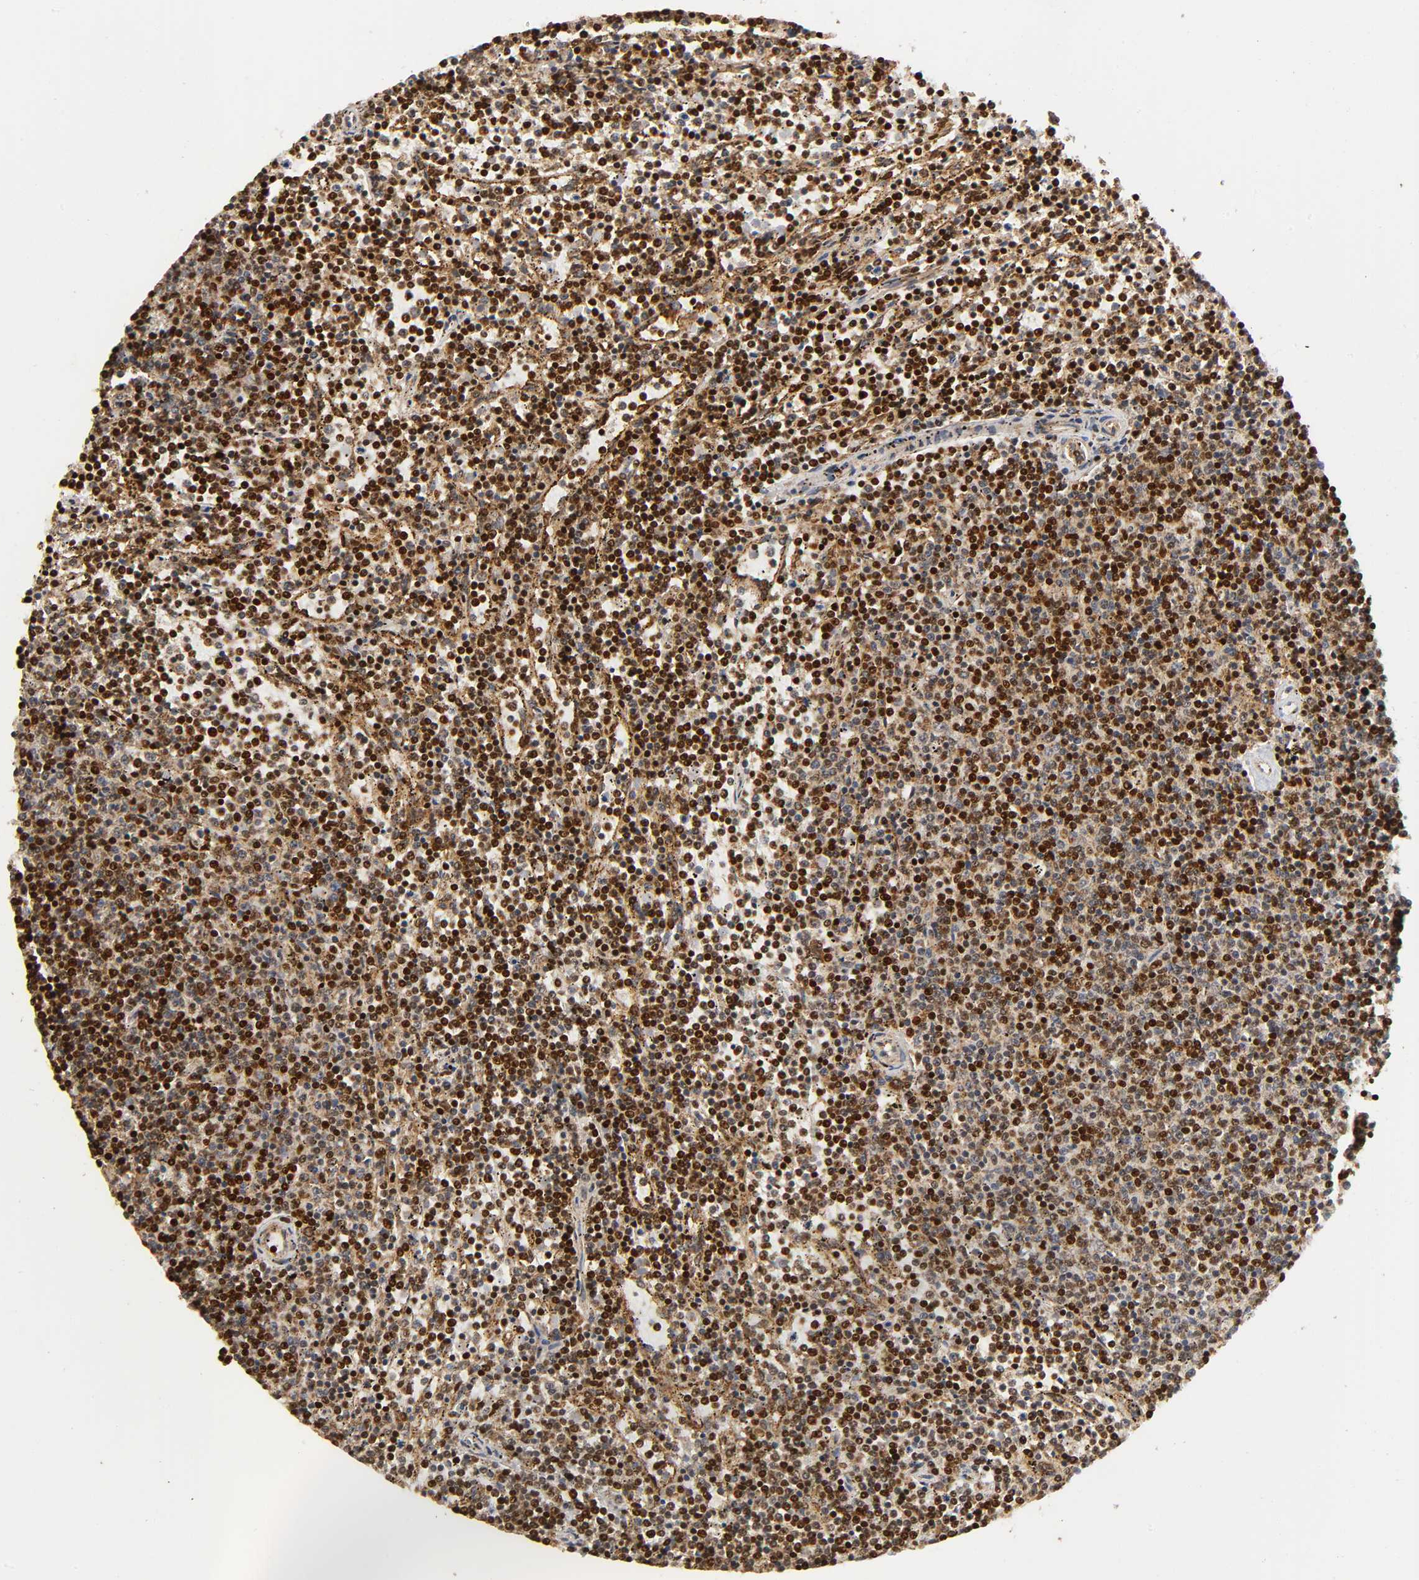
{"staining": {"intensity": "strong", "quantity": ">75%", "location": "nuclear"}, "tissue": "lymphoma", "cell_type": "Tumor cells", "image_type": "cancer", "snomed": [{"axis": "morphology", "description": "Malignant lymphoma, non-Hodgkin's type, Low grade"}, {"axis": "topography", "description": "Spleen"}], "caption": "High-magnification brightfield microscopy of low-grade malignant lymphoma, non-Hodgkin's type stained with DAB (brown) and counterstained with hematoxylin (blue). tumor cells exhibit strong nuclear positivity is appreciated in about>75% of cells.", "gene": "RNF122", "patient": {"sex": "female", "age": 50}}